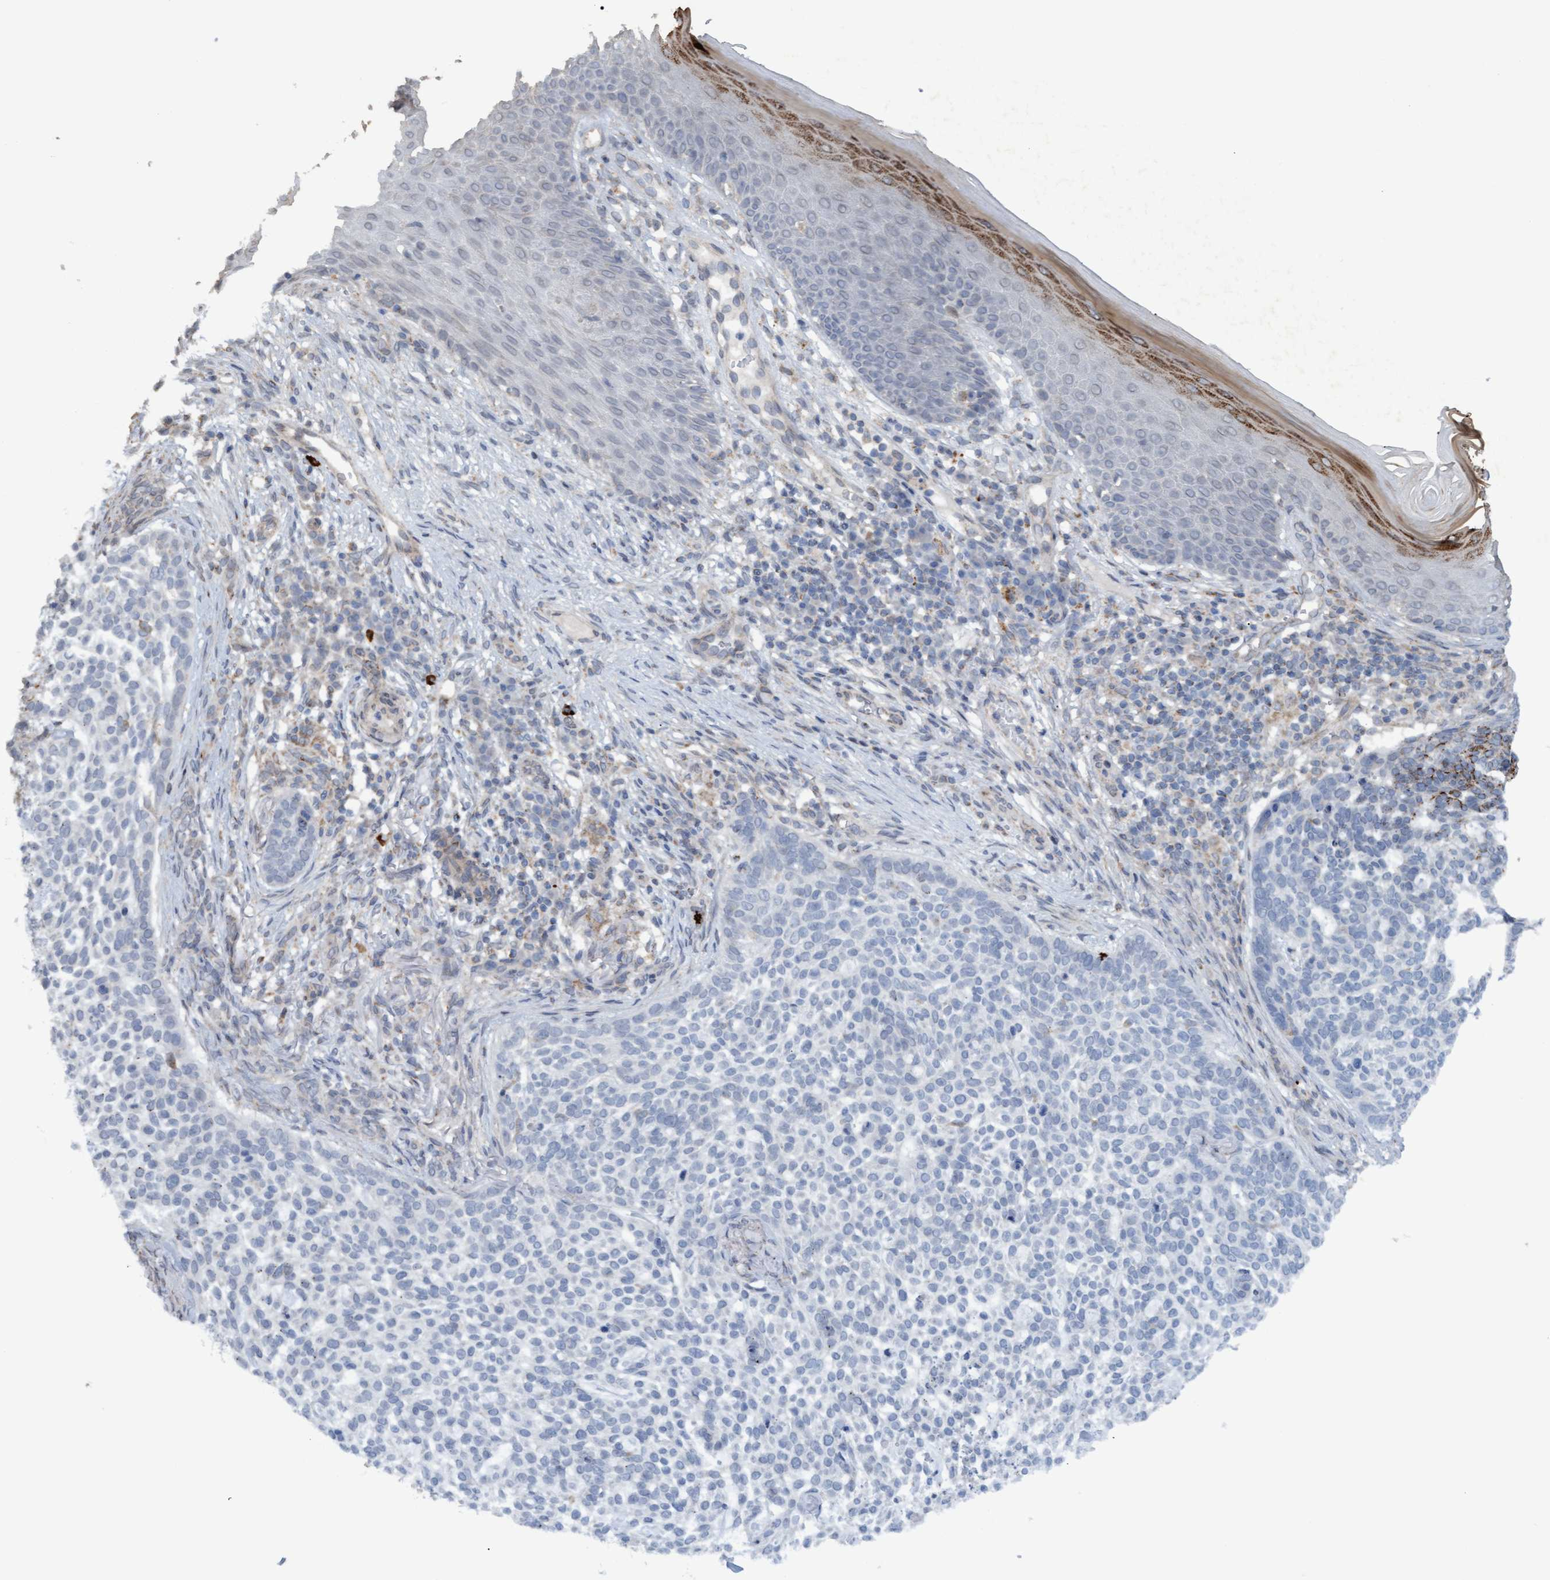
{"staining": {"intensity": "negative", "quantity": "none", "location": "none"}, "tissue": "skin cancer", "cell_type": "Tumor cells", "image_type": "cancer", "snomed": [{"axis": "morphology", "description": "Basal cell carcinoma"}, {"axis": "topography", "description": "Skin"}], "caption": "High magnification brightfield microscopy of skin cancer stained with DAB (3,3'-diaminobenzidine) (brown) and counterstained with hematoxylin (blue): tumor cells show no significant expression. (Stains: DAB immunohistochemistry with hematoxylin counter stain, Microscopy: brightfield microscopy at high magnification).", "gene": "MGLL", "patient": {"sex": "female", "age": 64}}